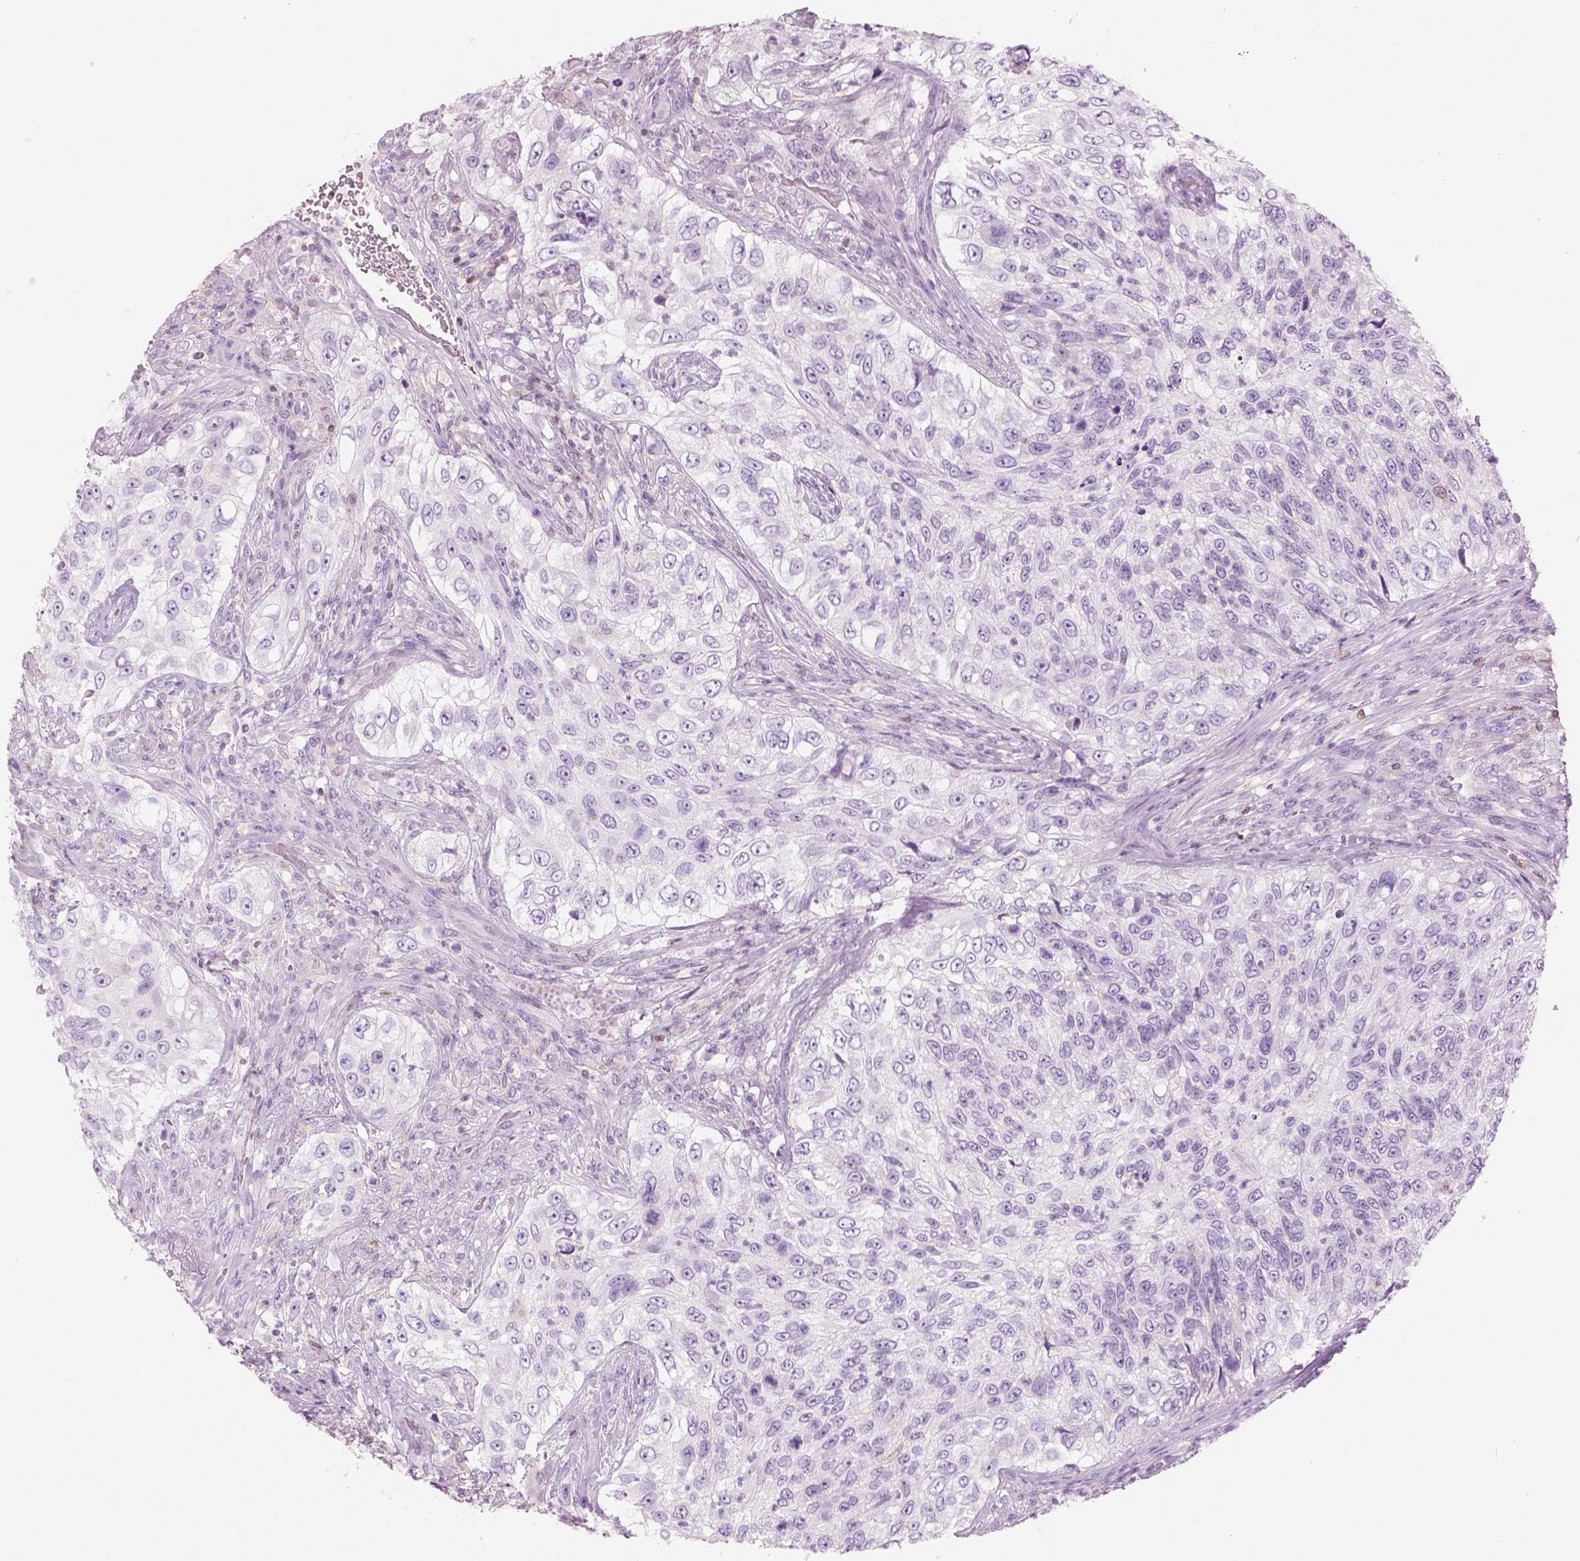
{"staining": {"intensity": "negative", "quantity": "none", "location": "none"}, "tissue": "urothelial cancer", "cell_type": "Tumor cells", "image_type": "cancer", "snomed": [{"axis": "morphology", "description": "Urothelial carcinoma, High grade"}, {"axis": "topography", "description": "Urinary bladder"}], "caption": "Immunohistochemical staining of human urothelial cancer demonstrates no significant staining in tumor cells. (DAB immunohistochemistry (IHC), high magnification).", "gene": "GALM", "patient": {"sex": "female", "age": 60}}